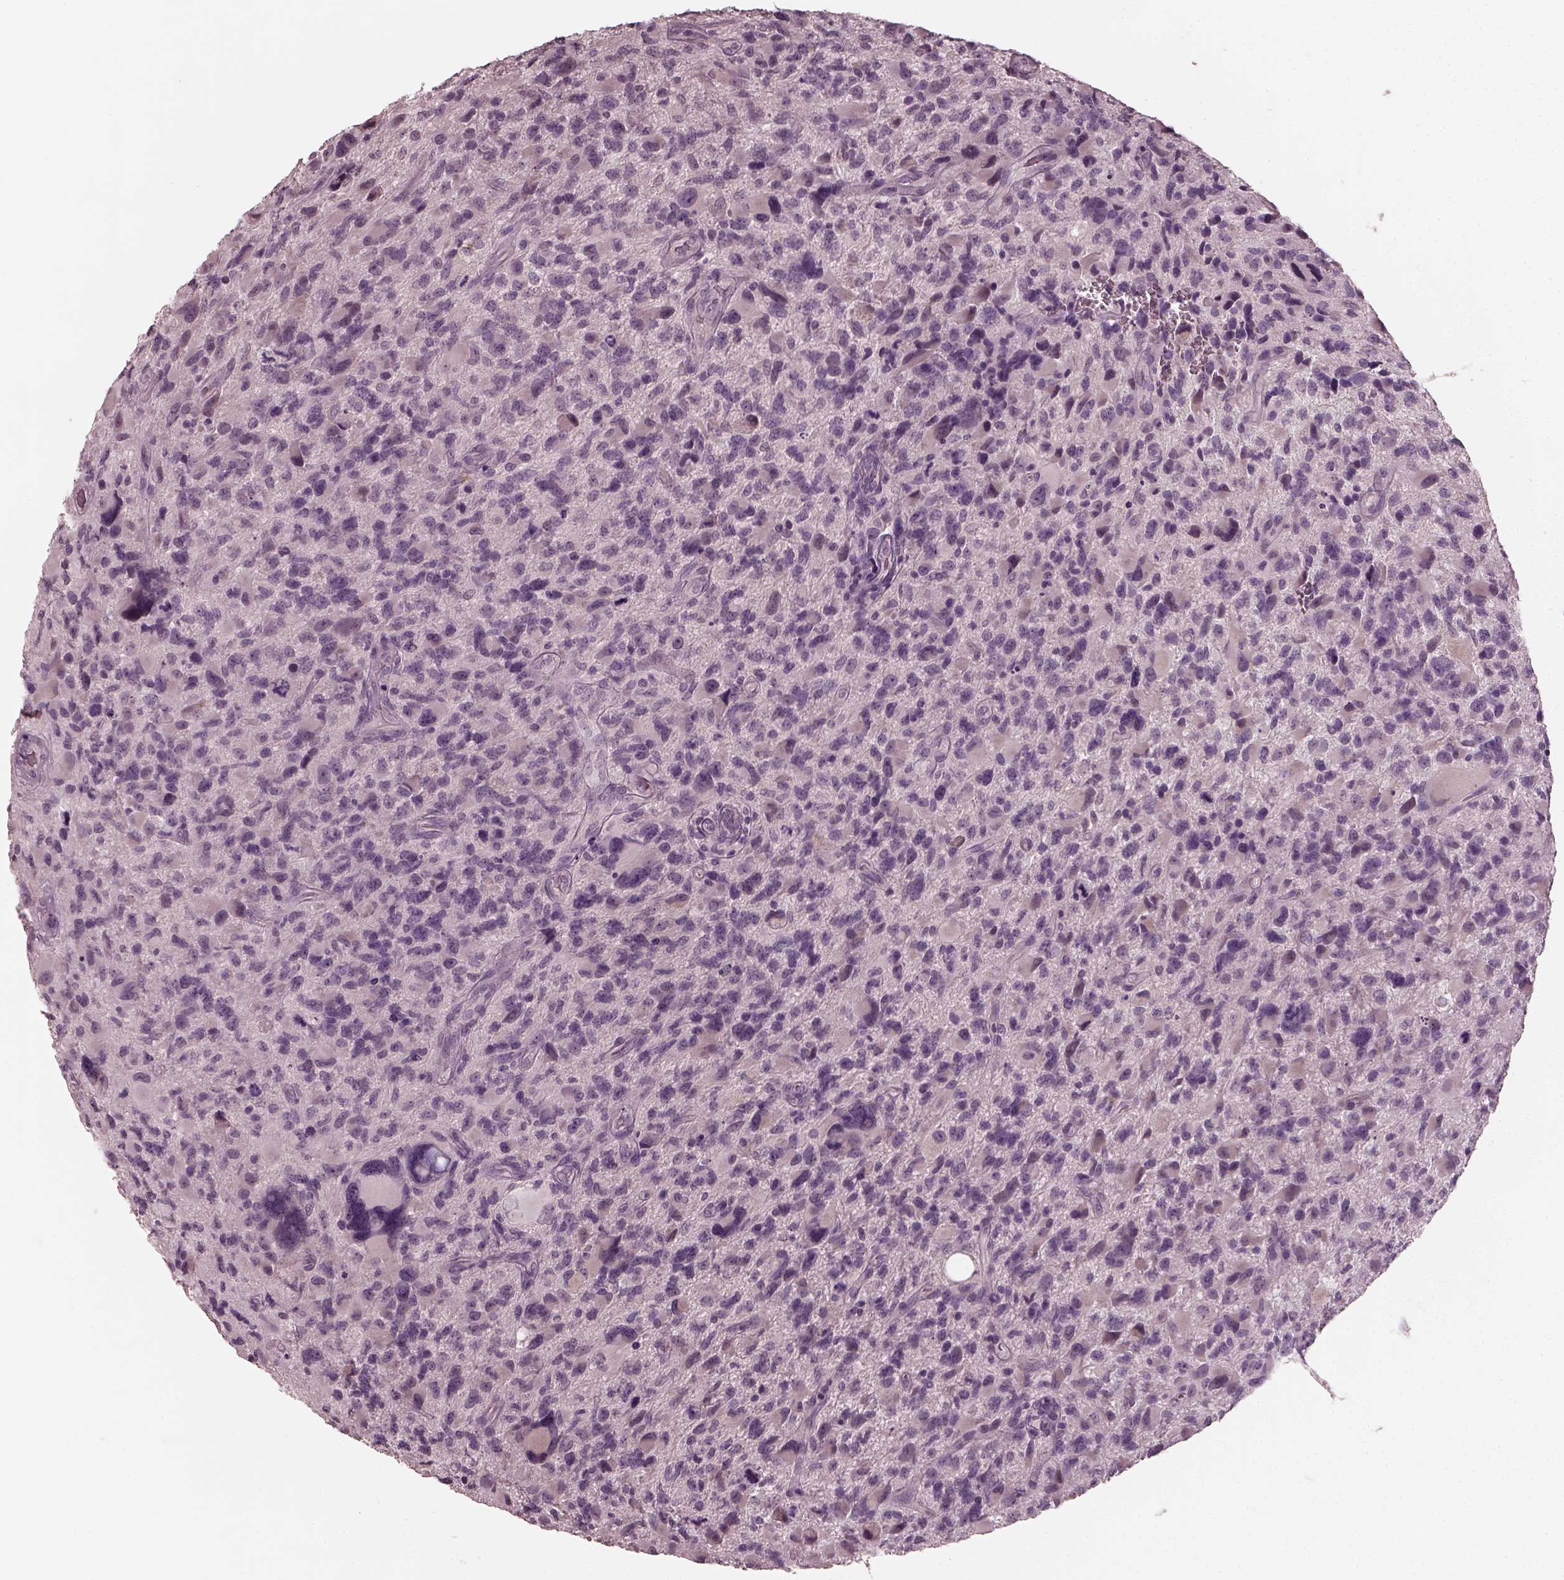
{"staining": {"intensity": "negative", "quantity": "none", "location": "none"}, "tissue": "glioma", "cell_type": "Tumor cells", "image_type": "cancer", "snomed": [{"axis": "morphology", "description": "Glioma, malignant, NOS"}, {"axis": "morphology", "description": "Glioma, malignant, High grade"}, {"axis": "topography", "description": "Brain"}], "caption": "This is an immunohistochemistry (IHC) photomicrograph of human malignant glioma (high-grade). There is no expression in tumor cells.", "gene": "RCVRN", "patient": {"sex": "female", "age": 71}}